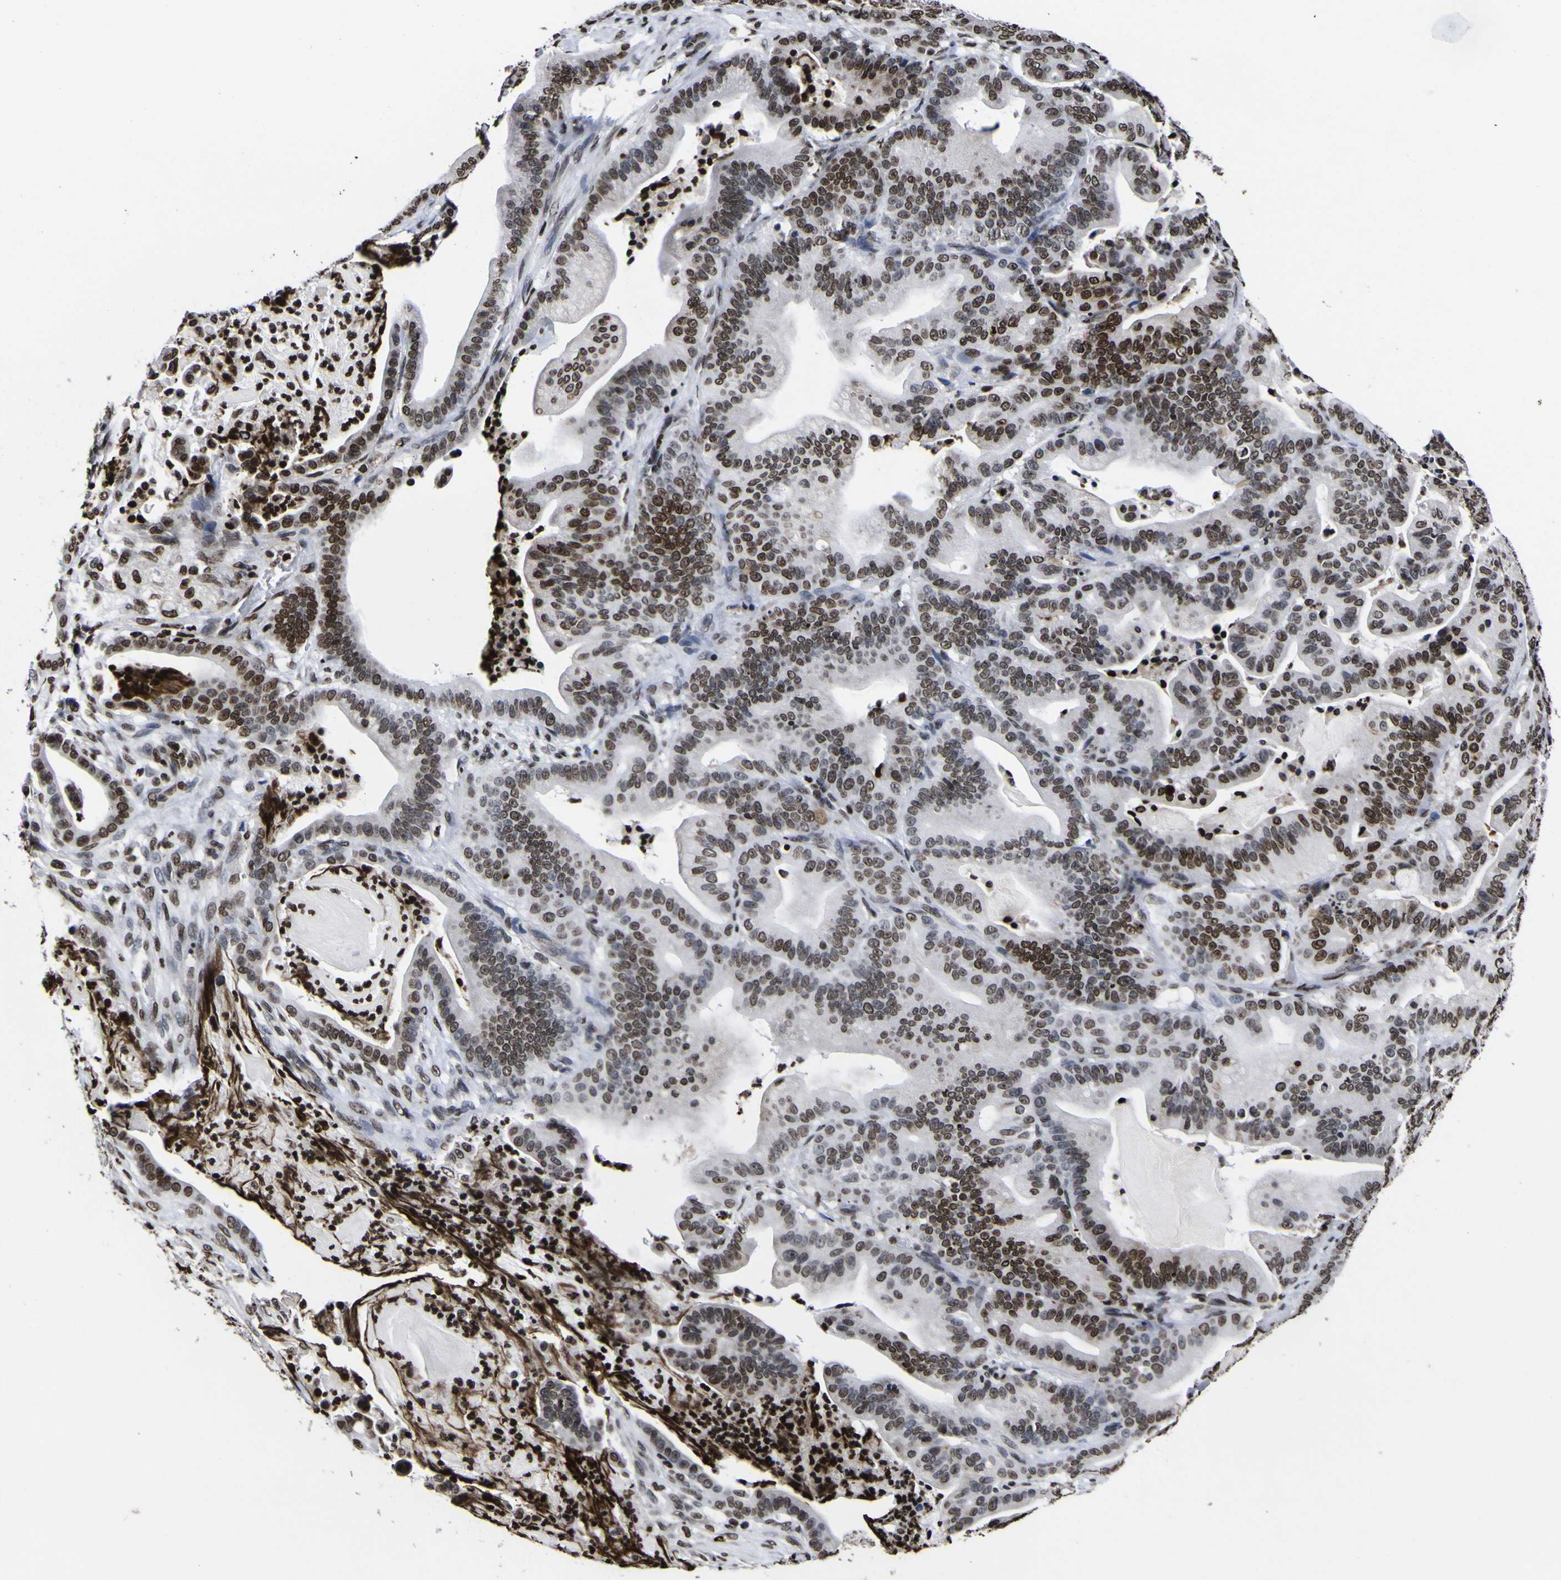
{"staining": {"intensity": "strong", "quantity": "25%-75%", "location": "nuclear"}, "tissue": "pancreatic cancer", "cell_type": "Tumor cells", "image_type": "cancer", "snomed": [{"axis": "morphology", "description": "Adenocarcinoma, NOS"}, {"axis": "topography", "description": "Pancreas"}], "caption": "High-magnification brightfield microscopy of pancreatic cancer (adenocarcinoma) stained with DAB (3,3'-diaminobenzidine) (brown) and counterstained with hematoxylin (blue). tumor cells exhibit strong nuclear positivity is identified in about25%-75% of cells. The staining is performed using DAB (3,3'-diaminobenzidine) brown chromogen to label protein expression. The nuclei are counter-stained blue using hematoxylin.", "gene": "PIAS1", "patient": {"sex": "male", "age": 63}}